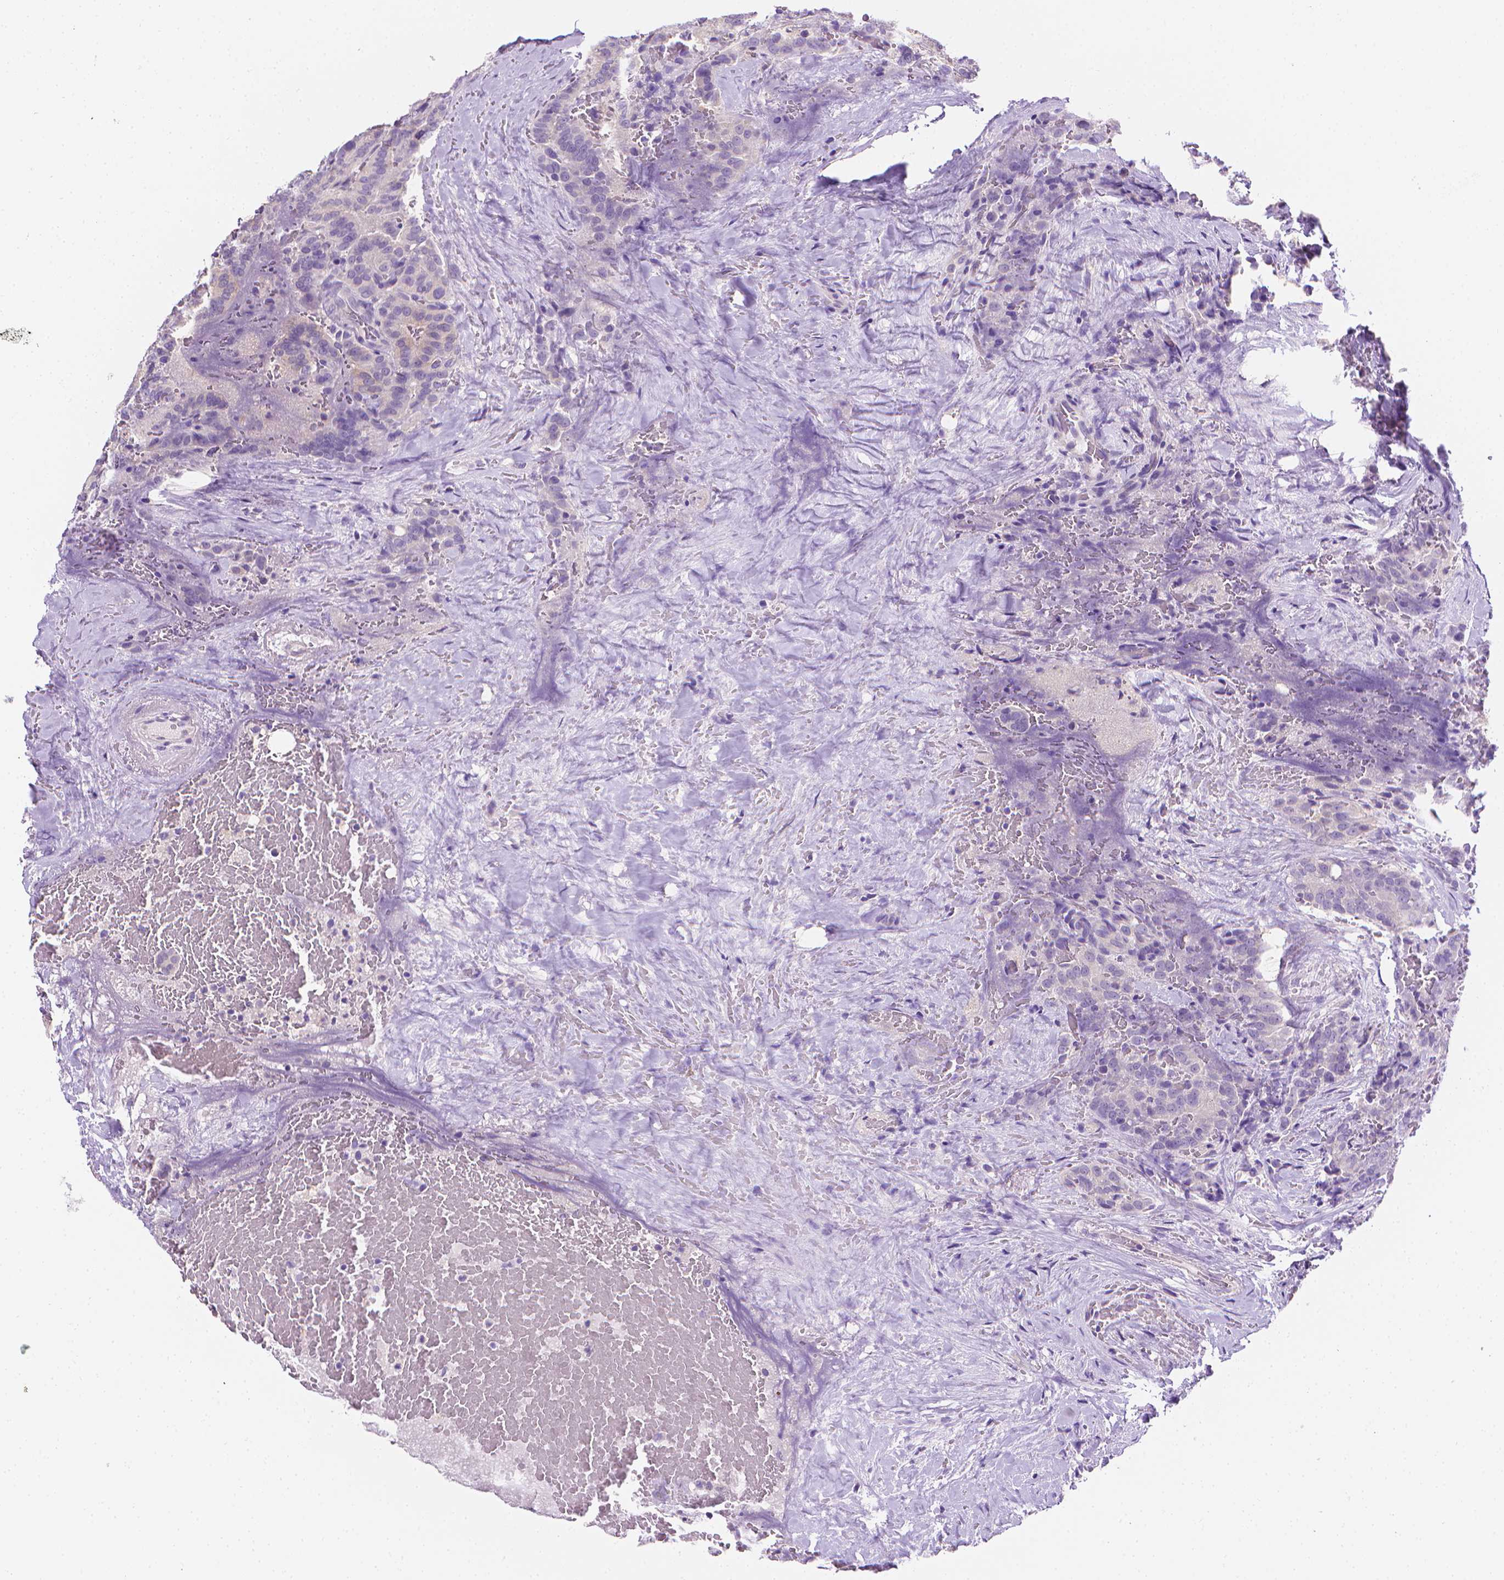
{"staining": {"intensity": "negative", "quantity": "none", "location": "none"}, "tissue": "thyroid cancer", "cell_type": "Tumor cells", "image_type": "cancer", "snomed": [{"axis": "morphology", "description": "Papillary adenocarcinoma, NOS"}, {"axis": "topography", "description": "Thyroid gland"}], "caption": "Tumor cells are negative for protein expression in human thyroid cancer (papillary adenocarcinoma).", "gene": "FASN", "patient": {"sex": "male", "age": 61}}